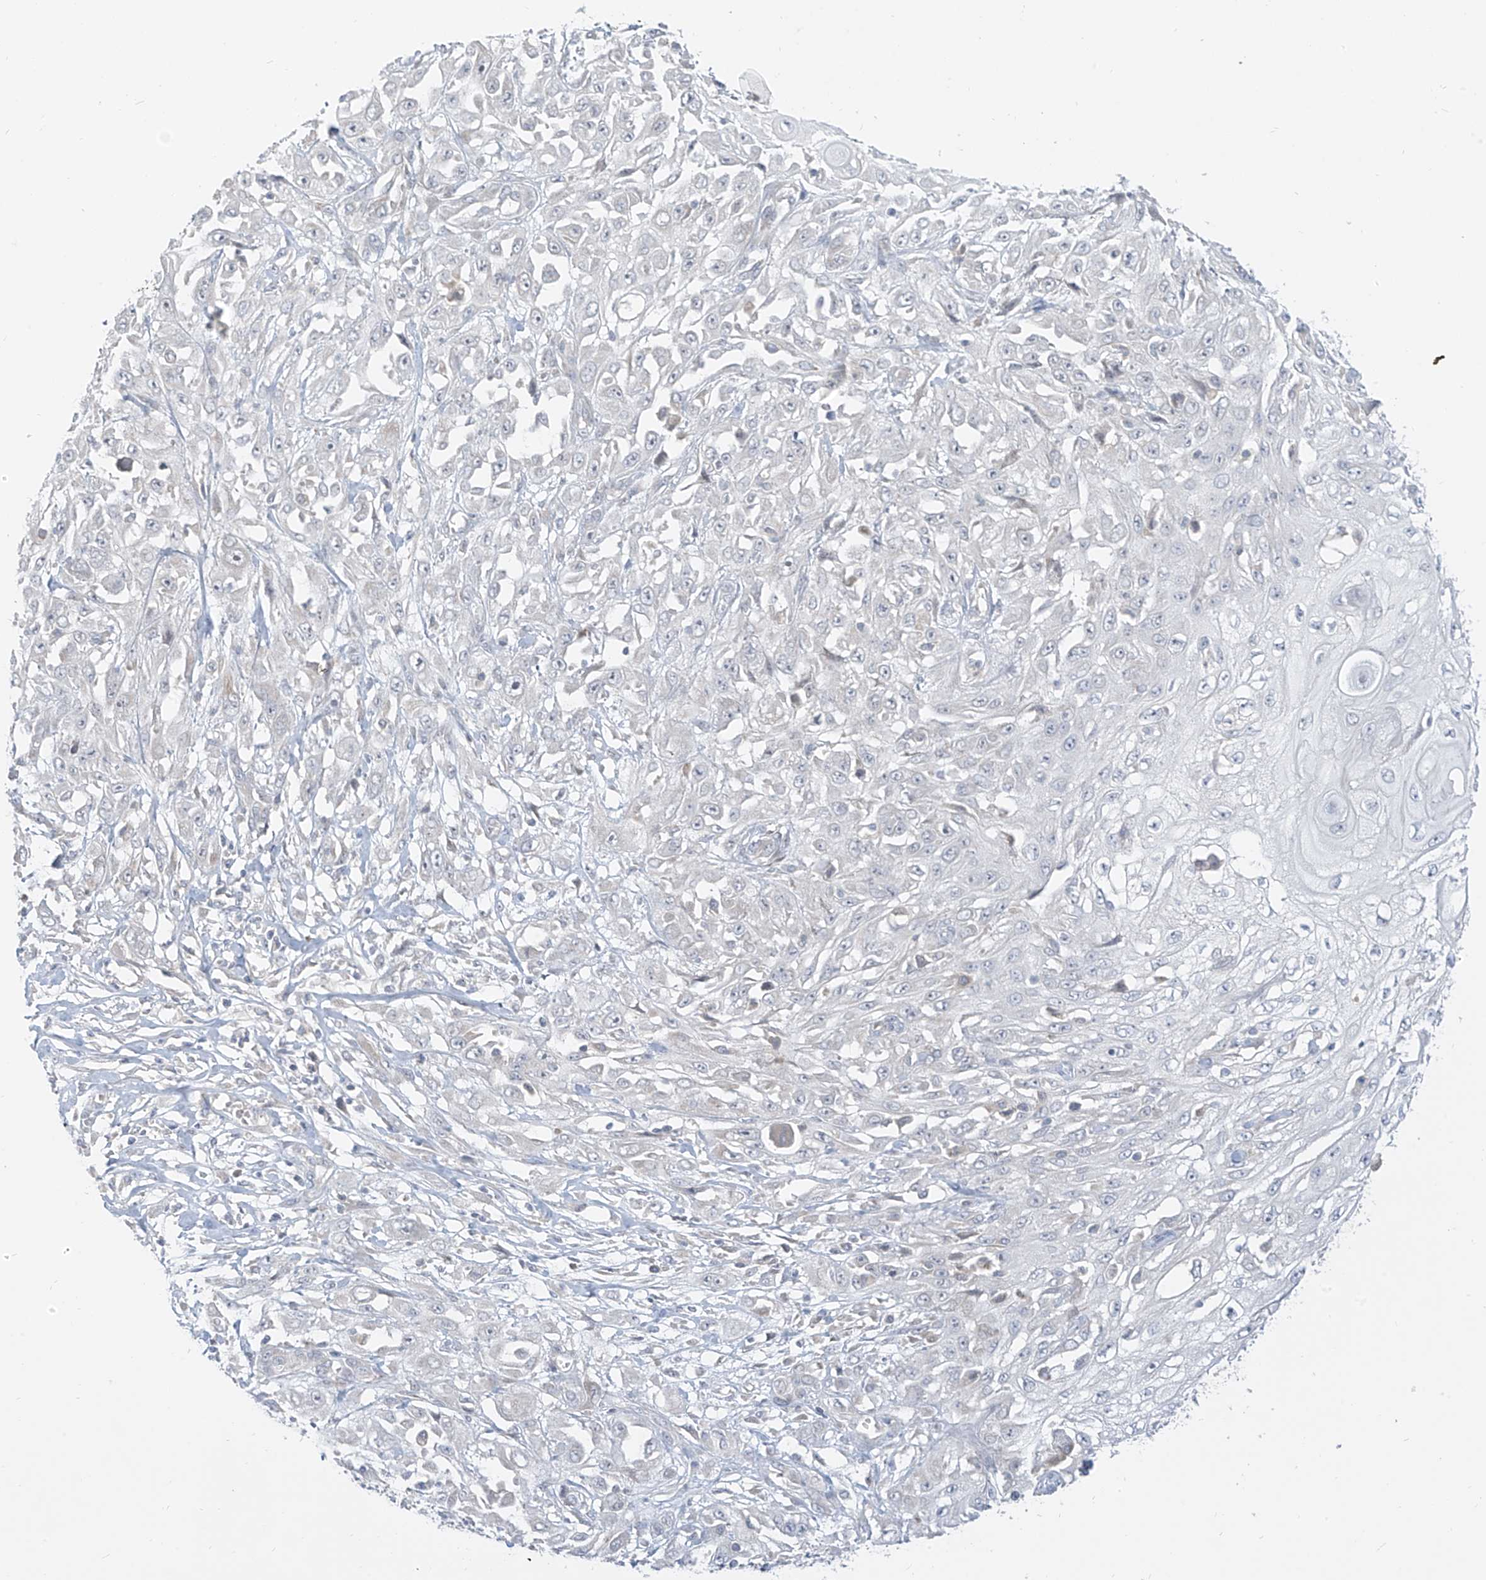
{"staining": {"intensity": "negative", "quantity": "none", "location": "none"}, "tissue": "skin cancer", "cell_type": "Tumor cells", "image_type": "cancer", "snomed": [{"axis": "morphology", "description": "Squamous cell carcinoma, NOS"}, {"axis": "morphology", "description": "Squamous cell carcinoma, metastatic, NOS"}, {"axis": "topography", "description": "Skin"}, {"axis": "topography", "description": "Lymph node"}], "caption": "Skin cancer was stained to show a protein in brown. There is no significant expression in tumor cells.", "gene": "C2orf42", "patient": {"sex": "male", "age": 75}}